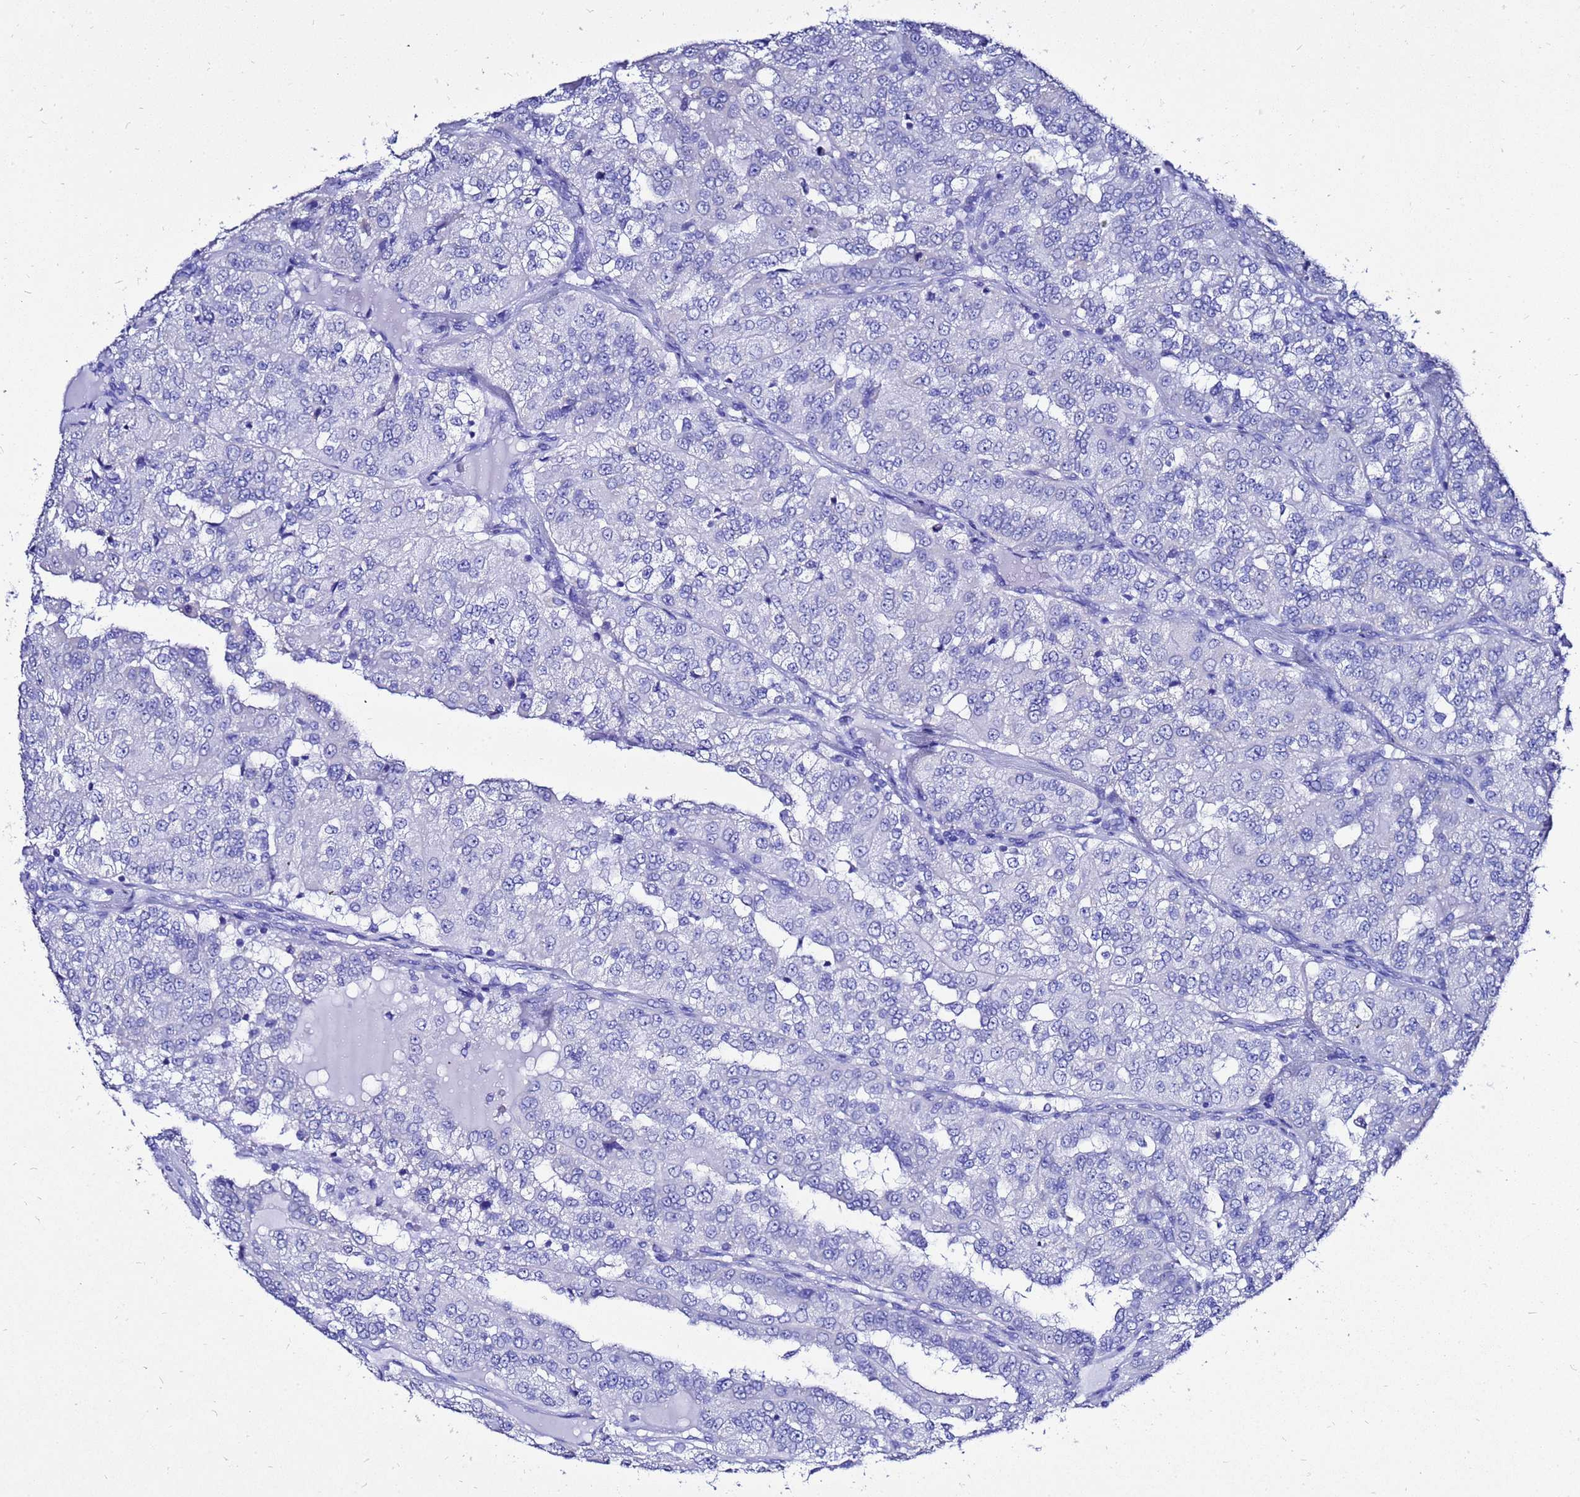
{"staining": {"intensity": "negative", "quantity": "none", "location": "none"}, "tissue": "renal cancer", "cell_type": "Tumor cells", "image_type": "cancer", "snomed": [{"axis": "morphology", "description": "Adenocarcinoma, NOS"}, {"axis": "topography", "description": "Kidney"}], "caption": "Tumor cells are negative for brown protein staining in renal cancer (adenocarcinoma).", "gene": "LIPF", "patient": {"sex": "female", "age": 63}}